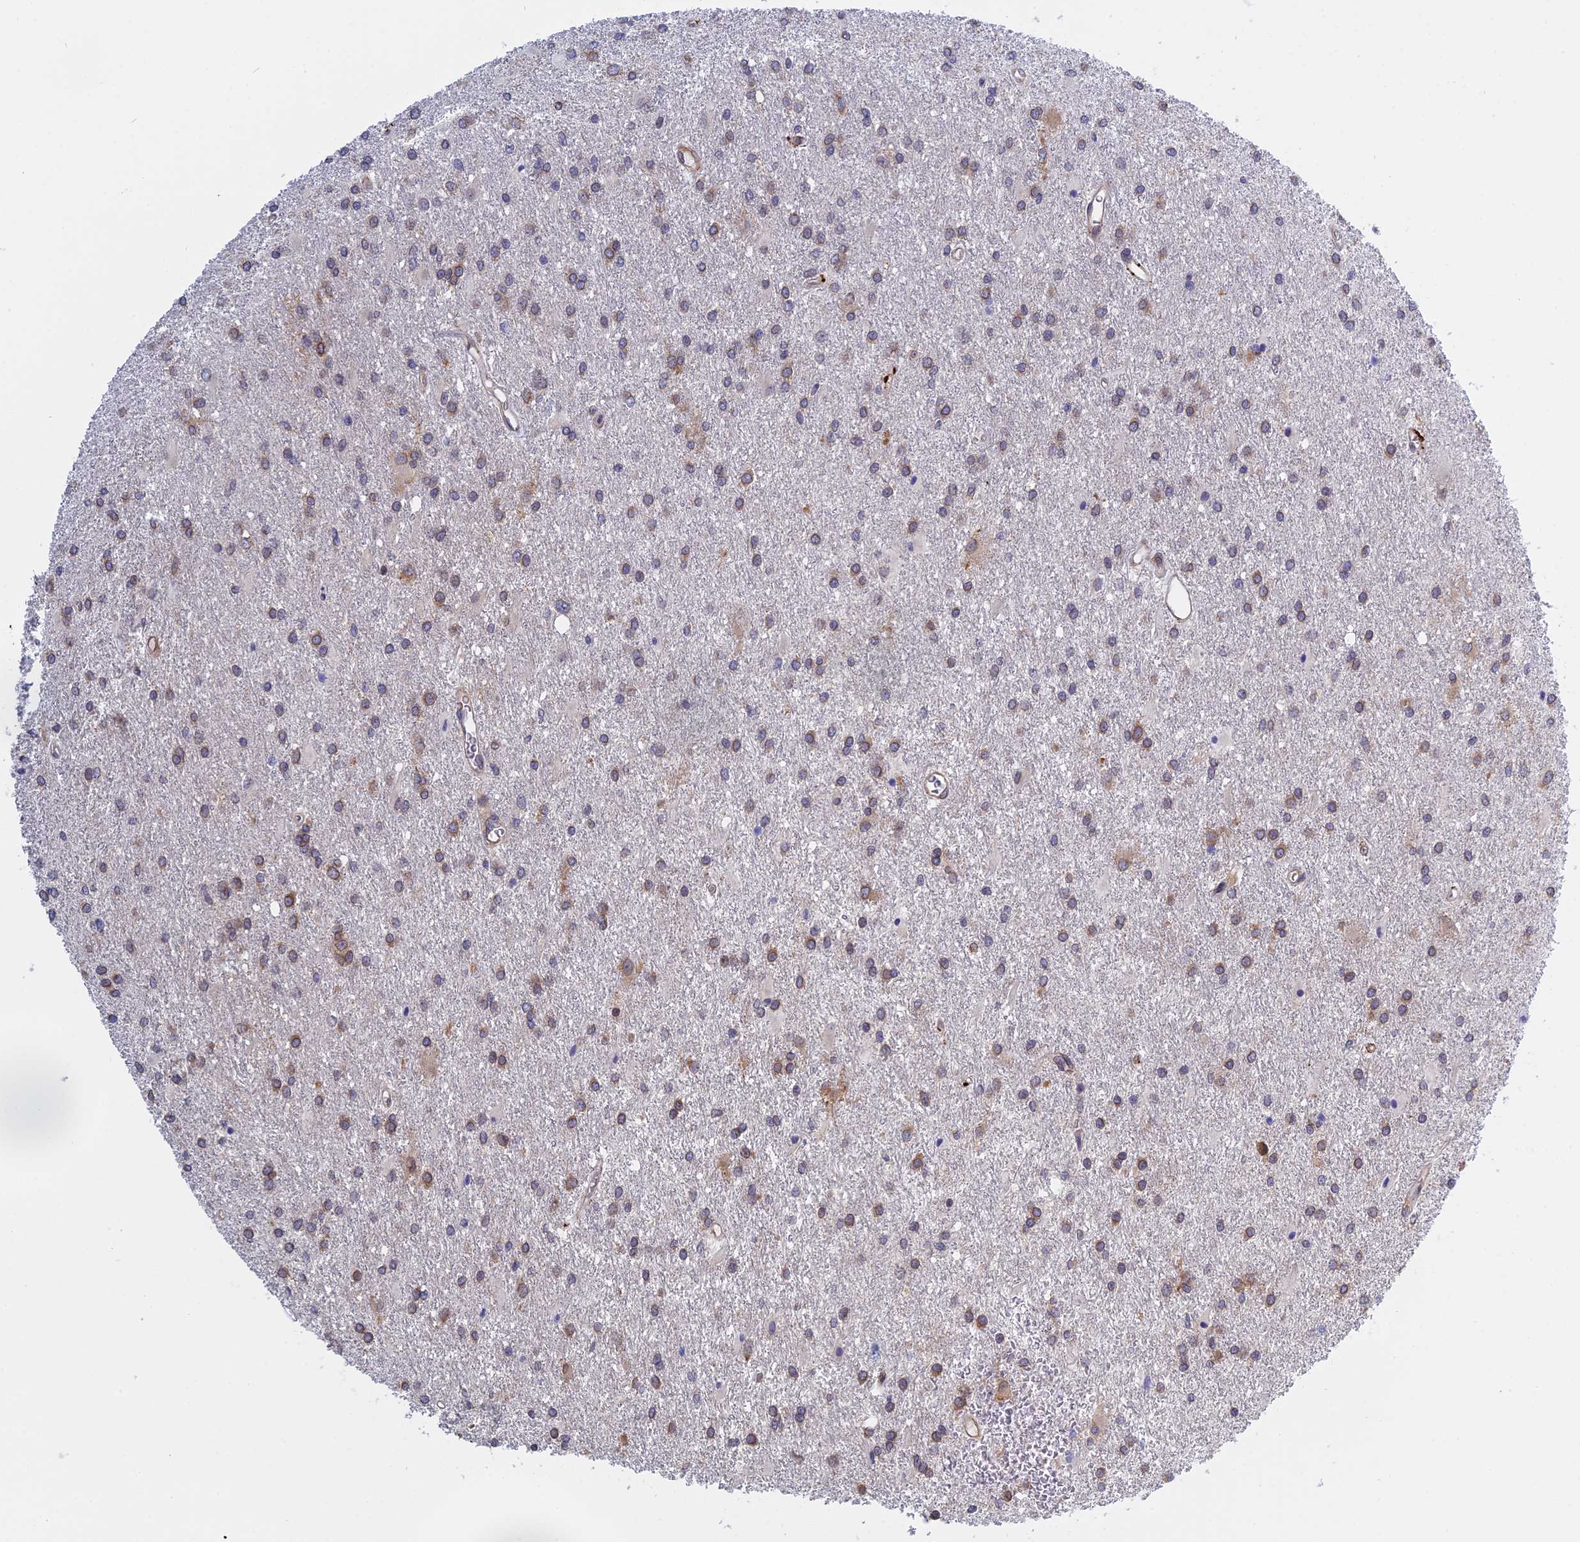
{"staining": {"intensity": "moderate", "quantity": "<25%", "location": "cytoplasmic/membranous"}, "tissue": "glioma", "cell_type": "Tumor cells", "image_type": "cancer", "snomed": [{"axis": "morphology", "description": "Glioma, malignant, High grade"}, {"axis": "topography", "description": "Brain"}], "caption": "A low amount of moderate cytoplasmic/membranous staining is present in approximately <25% of tumor cells in high-grade glioma (malignant) tissue.", "gene": "NAA10", "patient": {"sex": "female", "age": 50}}